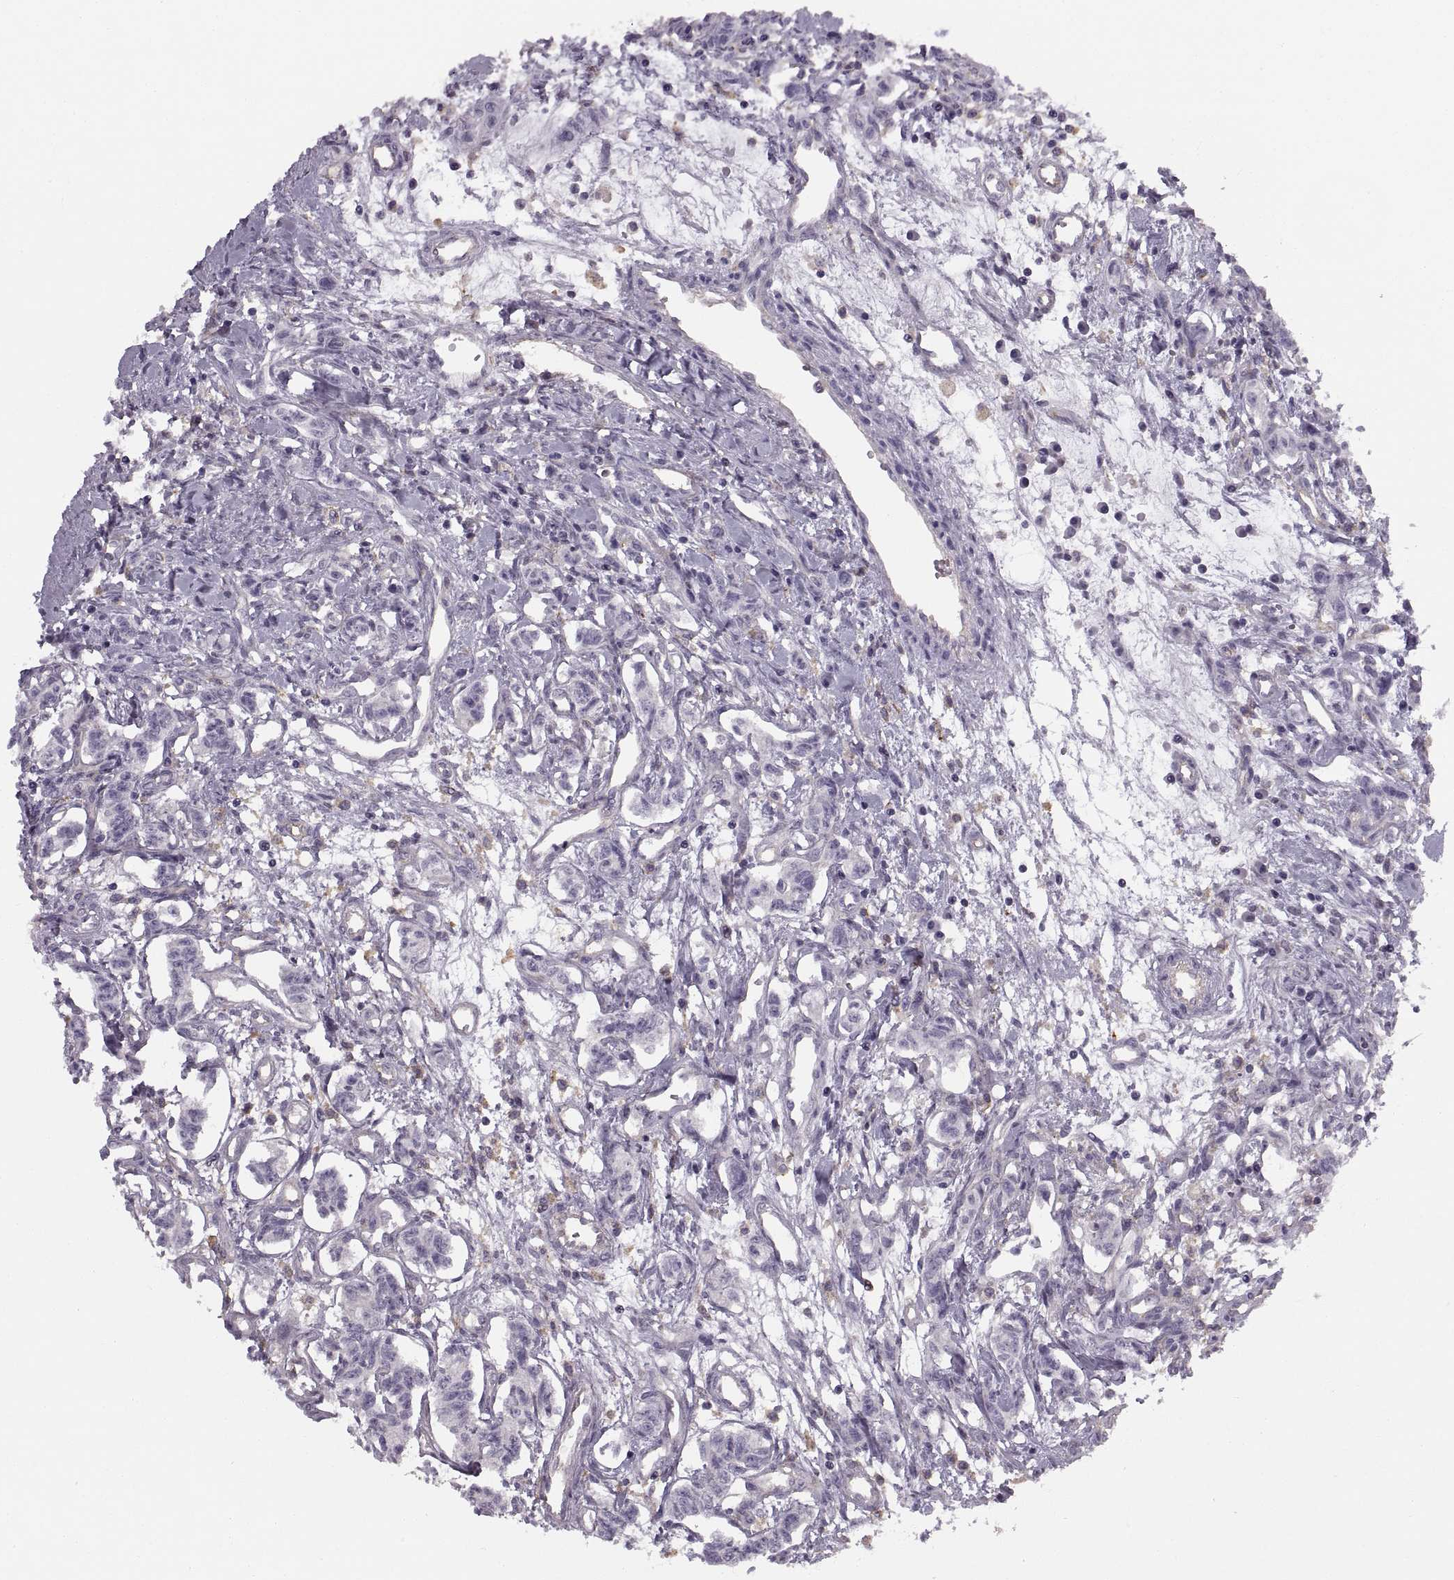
{"staining": {"intensity": "negative", "quantity": "none", "location": "none"}, "tissue": "carcinoid", "cell_type": "Tumor cells", "image_type": "cancer", "snomed": [{"axis": "morphology", "description": "Carcinoid, malignant, NOS"}, {"axis": "topography", "description": "Kidney"}], "caption": "Immunohistochemistry (IHC) of human malignant carcinoid displays no staining in tumor cells. (DAB immunohistochemistry (IHC) with hematoxylin counter stain).", "gene": "RALB", "patient": {"sex": "female", "age": 41}}